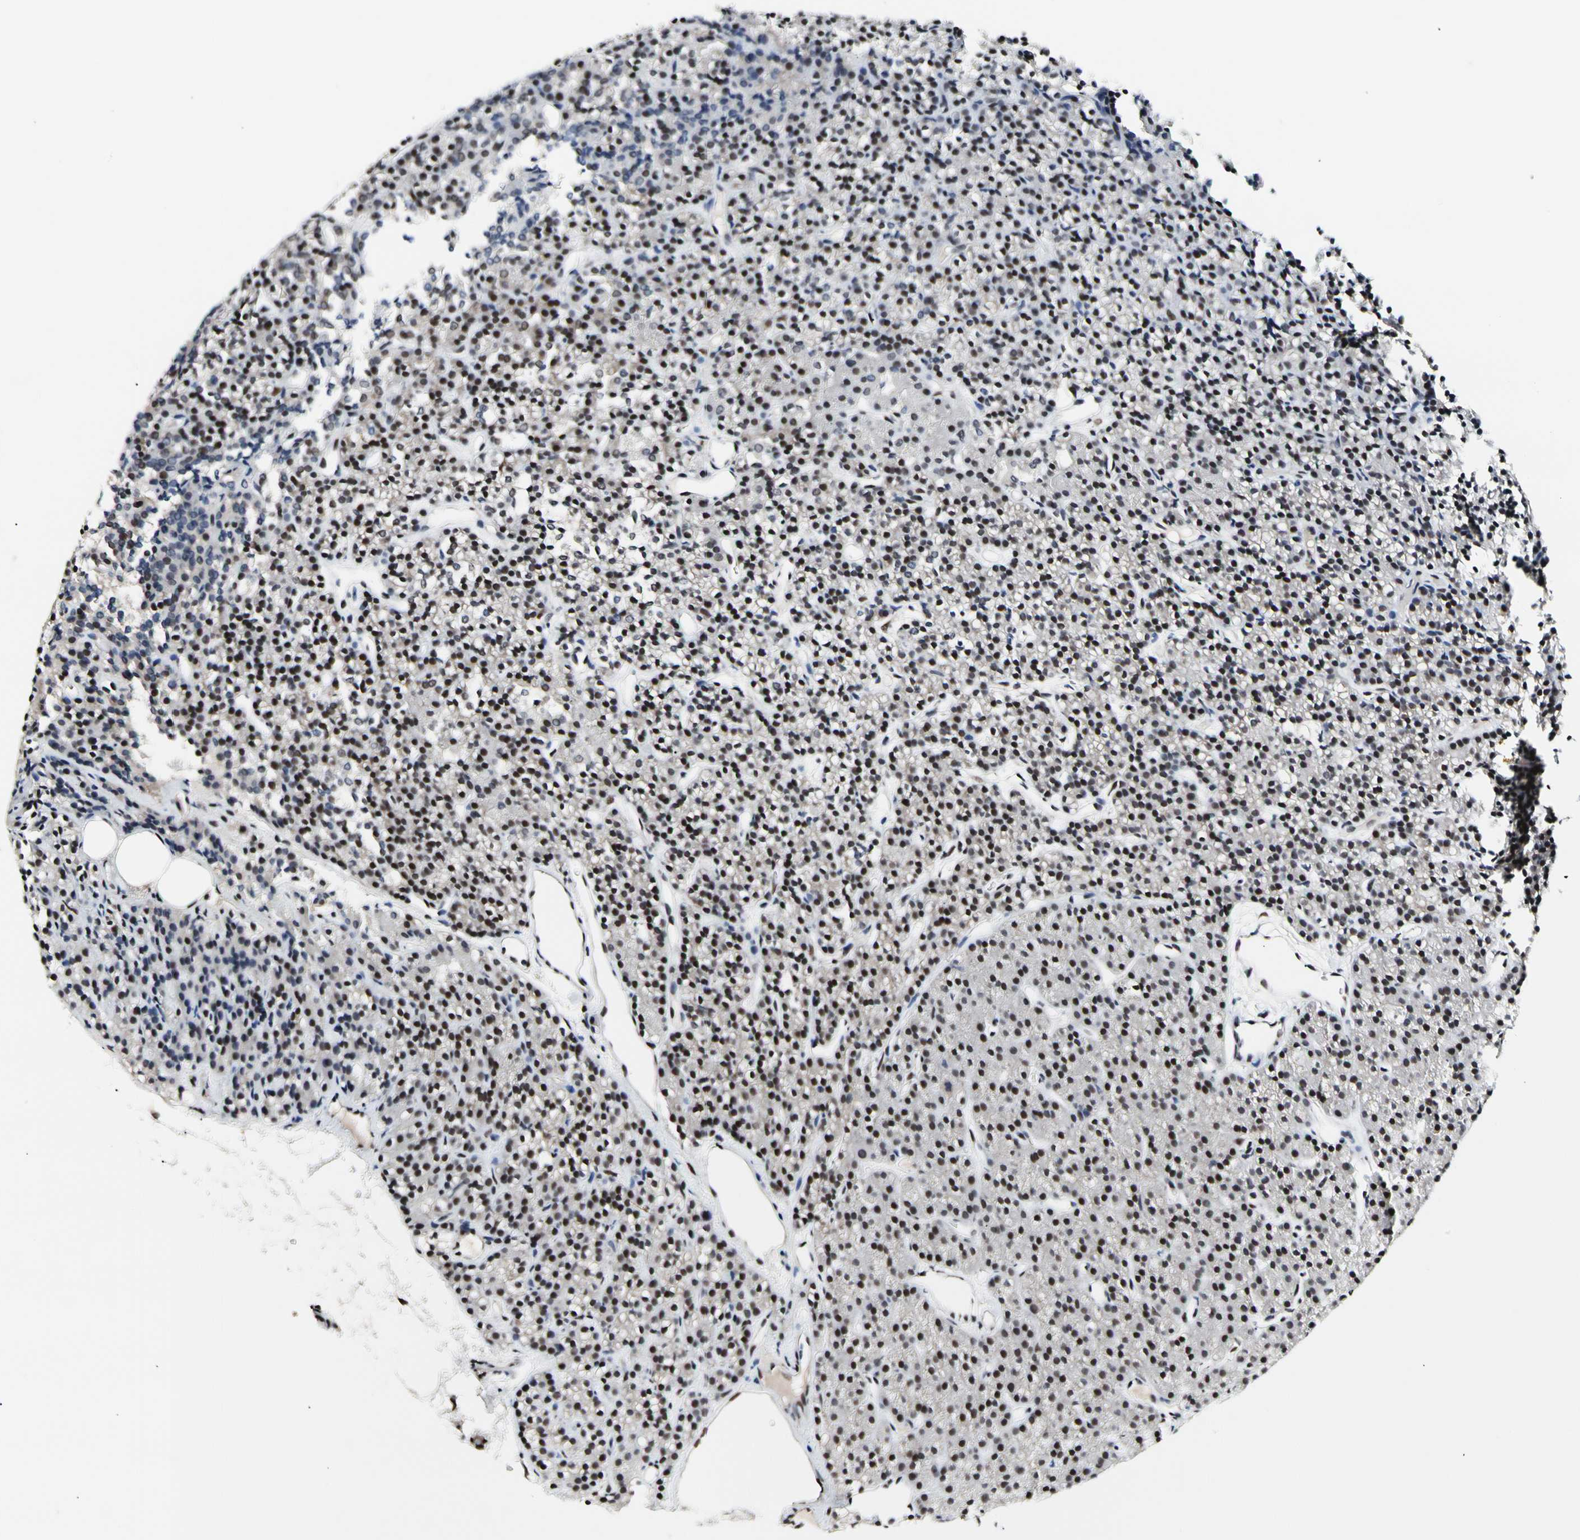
{"staining": {"intensity": "moderate", "quantity": "25%-75%", "location": "nuclear"}, "tissue": "parathyroid gland", "cell_type": "Glandular cells", "image_type": "normal", "snomed": [{"axis": "morphology", "description": "Normal tissue, NOS"}, {"axis": "morphology", "description": "Hyperplasia, NOS"}, {"axis": "topography", "description": "Parathyroid gland"}], "caption": "Parathyroid gland stained with a brown dye shows moderate nuclear positive staining in about 25%-75% of glandular cells.", "gene": "NFIA", "patient": {"sex": "male", "age": 44}}